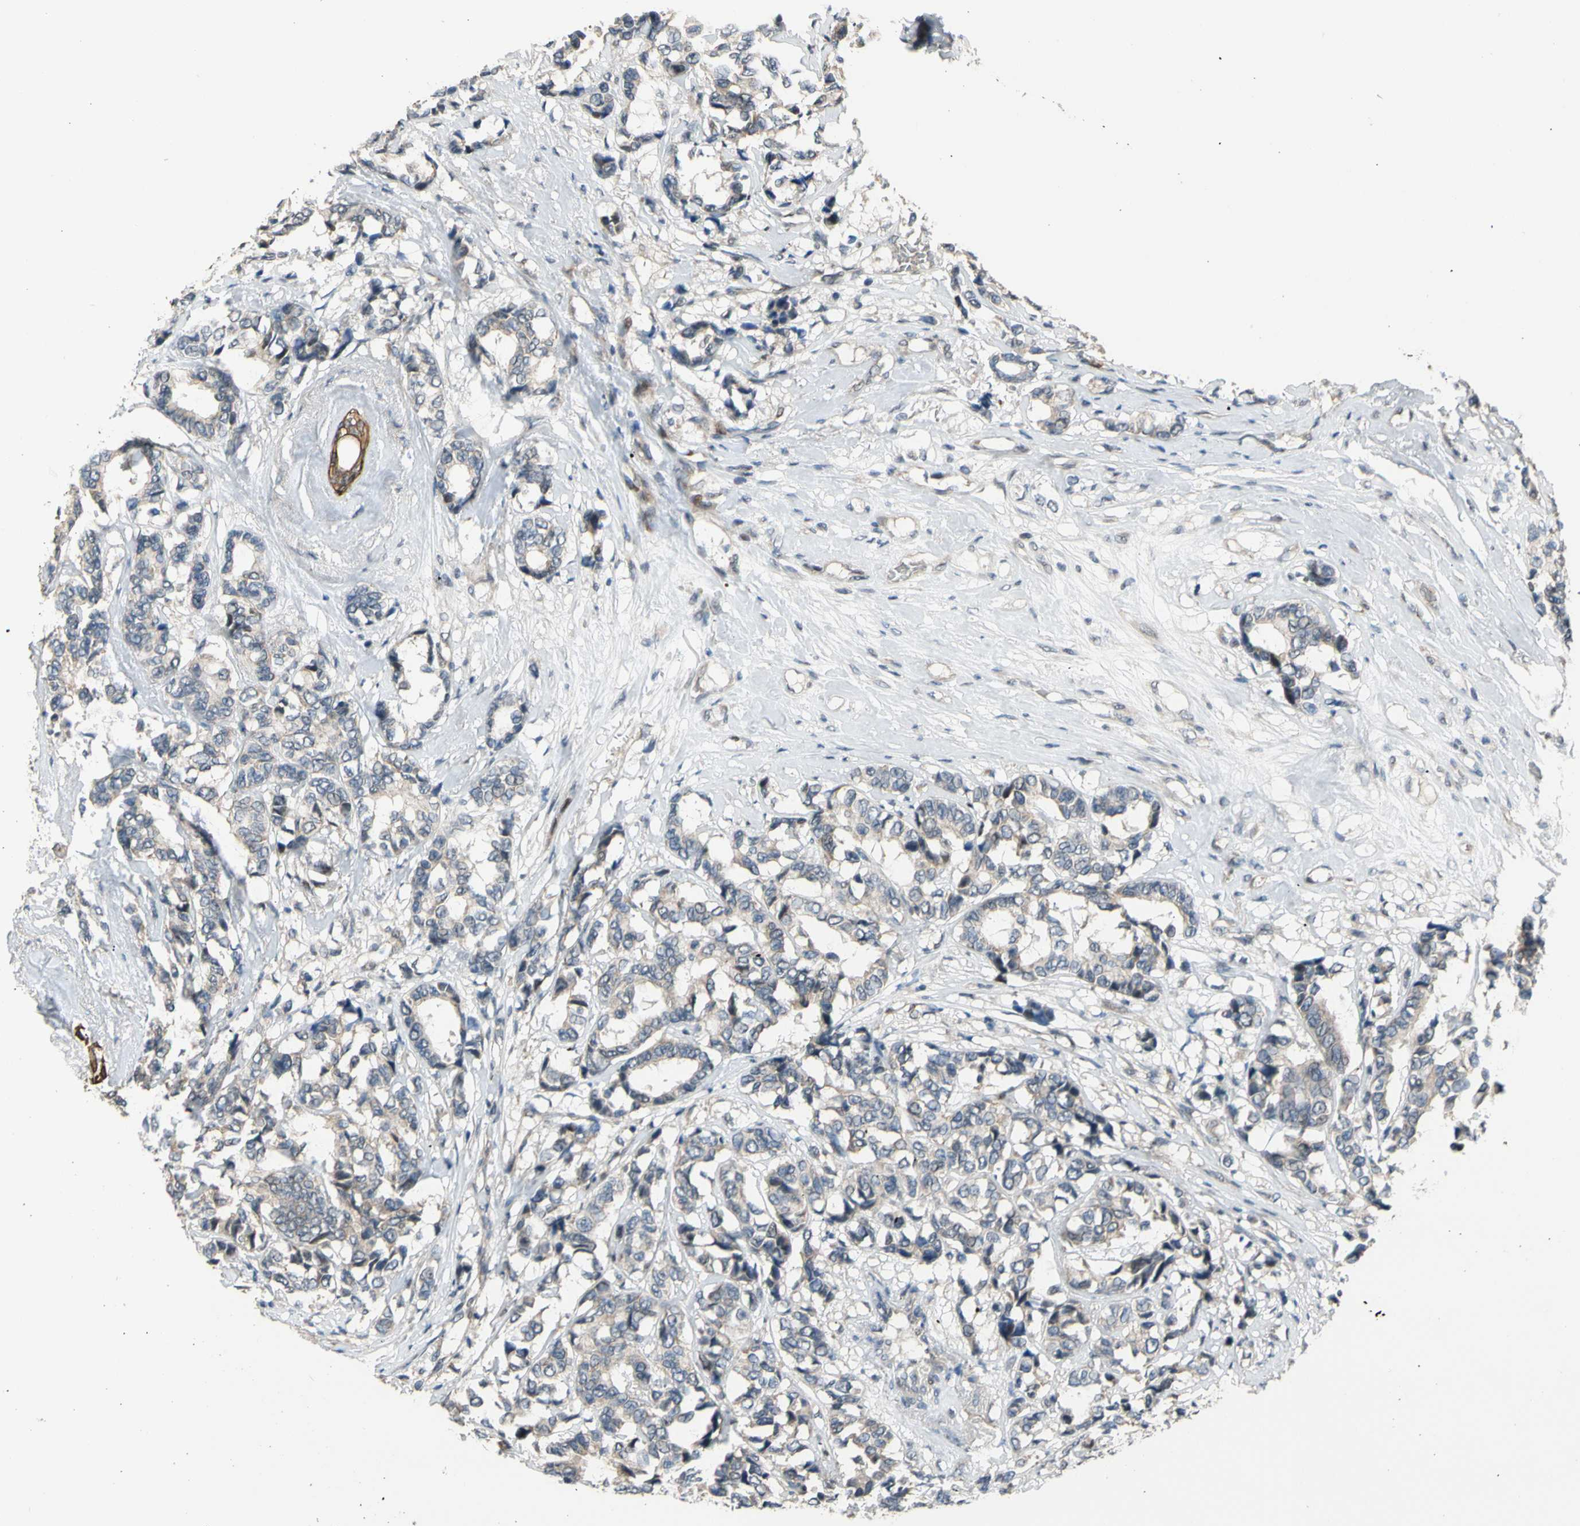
{"staining": {"intensity": "negative", "quantity": "none", "location": "none"}, "tissue": "breast cancer", "cell_type": "Tumor cells", "image_type": "cancer", "snomed": [{"axis": "morphology", "description": "Duct carcinoma"}, {"axis": "topography", "description": "Breast"}], "caption": "Immunohistochemistry micrograph of human intraductal carcinoma (breast) stained for a protein (brown), which exhibits no positivity in tumor cells.", "gene": "ZNF184", "patient": {"sex": "female", "age": 87}}